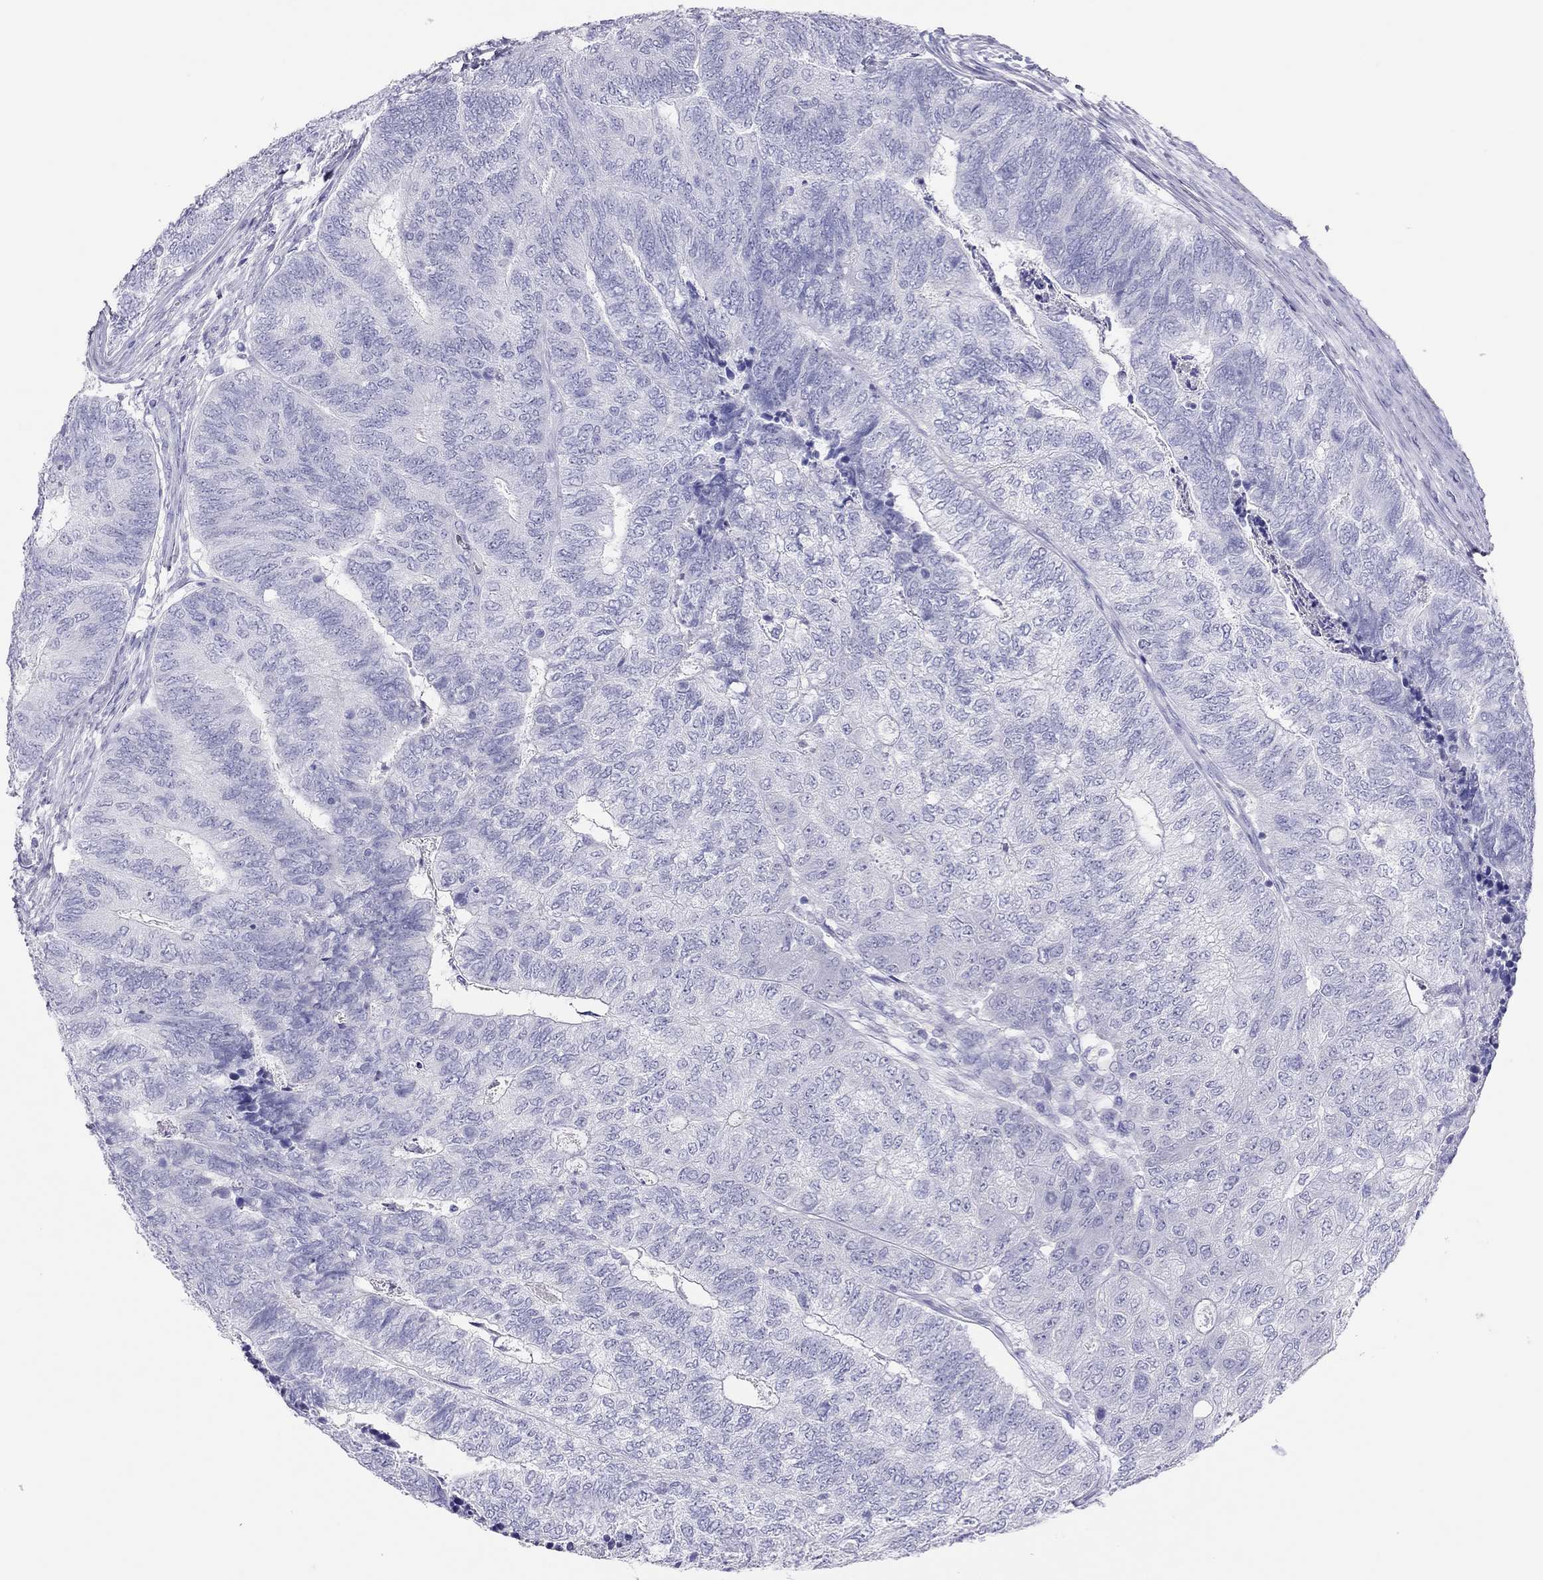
{"staining": {"intensity": "negative", "quantity": "none", "location": "none"}, "tissue": "colorectal cancer", "cell_type": "Tumor cells", "image_type": "cancer", "snomed": [{"axis": "morphology", "description": "Adenocarcinoma, NOS"}, {"axis": "topography", "description": "Colon"}], "caption": "Immunohistochemical staining of colorectal cancer (adenocarcinoma) demonstrates no significant positivity in tumor cells.", "gene": "TSHB", "patient": {"sex": "female", "age": 67}}